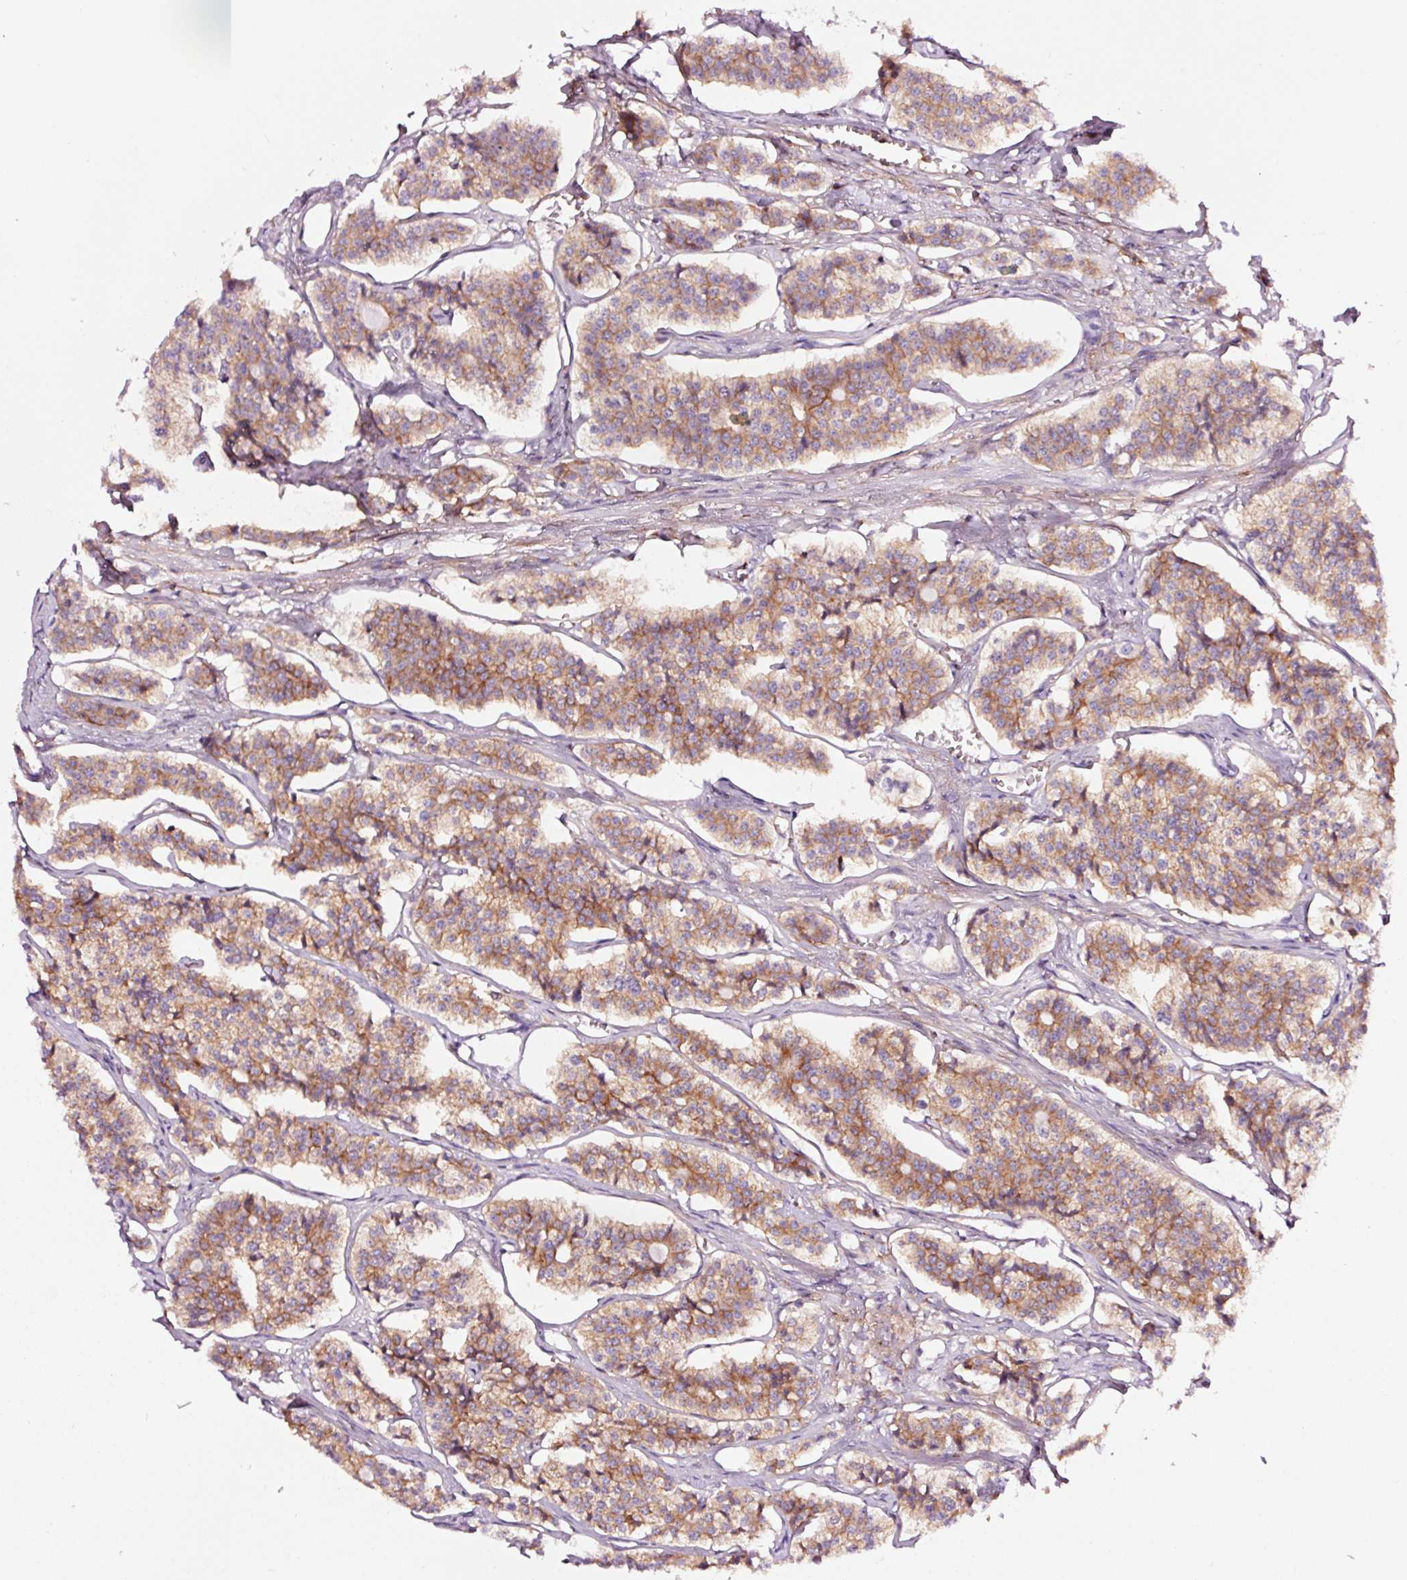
{"staining": {"intensity": "moderate", "quantity": ">75%", "location": "cytoplasmic/membranous"}, "tissue": "carcinoid", "cell_type": "Tumor cells", "image_type": "cancer", "snomed": [{"axis": "morphology", "description": "Carcinoid, malignant, NOS"}, {"axis": "topography", "description": "Small intestine"}], "caption": "High-magnification brightfield microscopy of malignant carcinoid stained with DAB (3,3'-diaminobenzidine) (brown) and counterstained with hematoxylin (blue). tumor cells exhibit moderate cytoplasmic/membranous expression is identified in approximately>75% of cells.", "gene": "ADD3", "patient": {"sex": "male", "age": 63}}